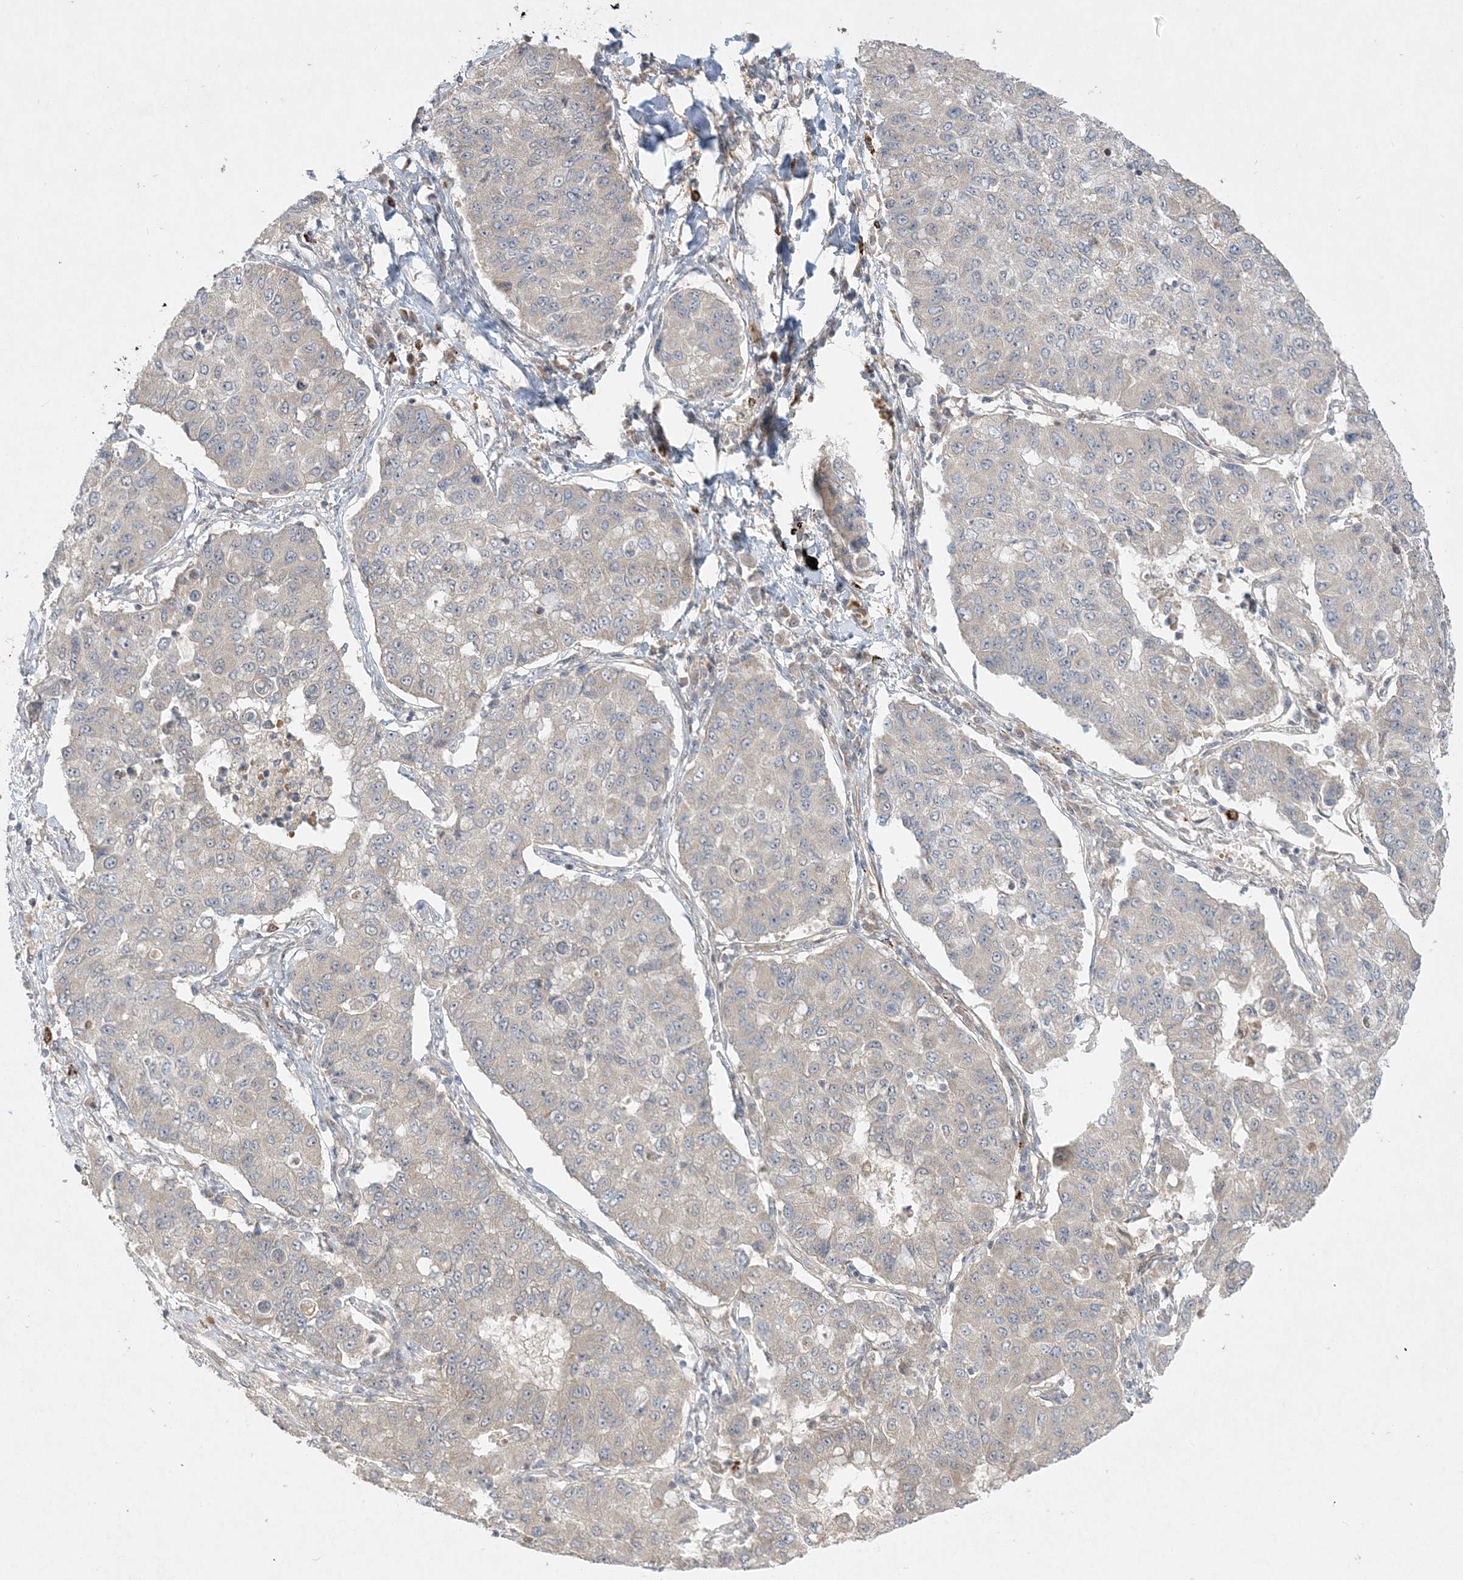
{"staining": {"intensity": "negative", "quantity": "none", "location": "none"}, "tissue": "lung cancer", "cell_type": "Tumor cells", "image_type": "cancer", "snomed": [{"axis": "morphology", "description": "Squamous cell carcinoma, NOS"}, {"axis": "topography", "description": "Lung"}], "caption": "A photomicrograph of lung cancer stained for a protein displays no brown staining in tumor cells.", "gene": "INPP1", "patient": {"sex": "male", "age": 74}}